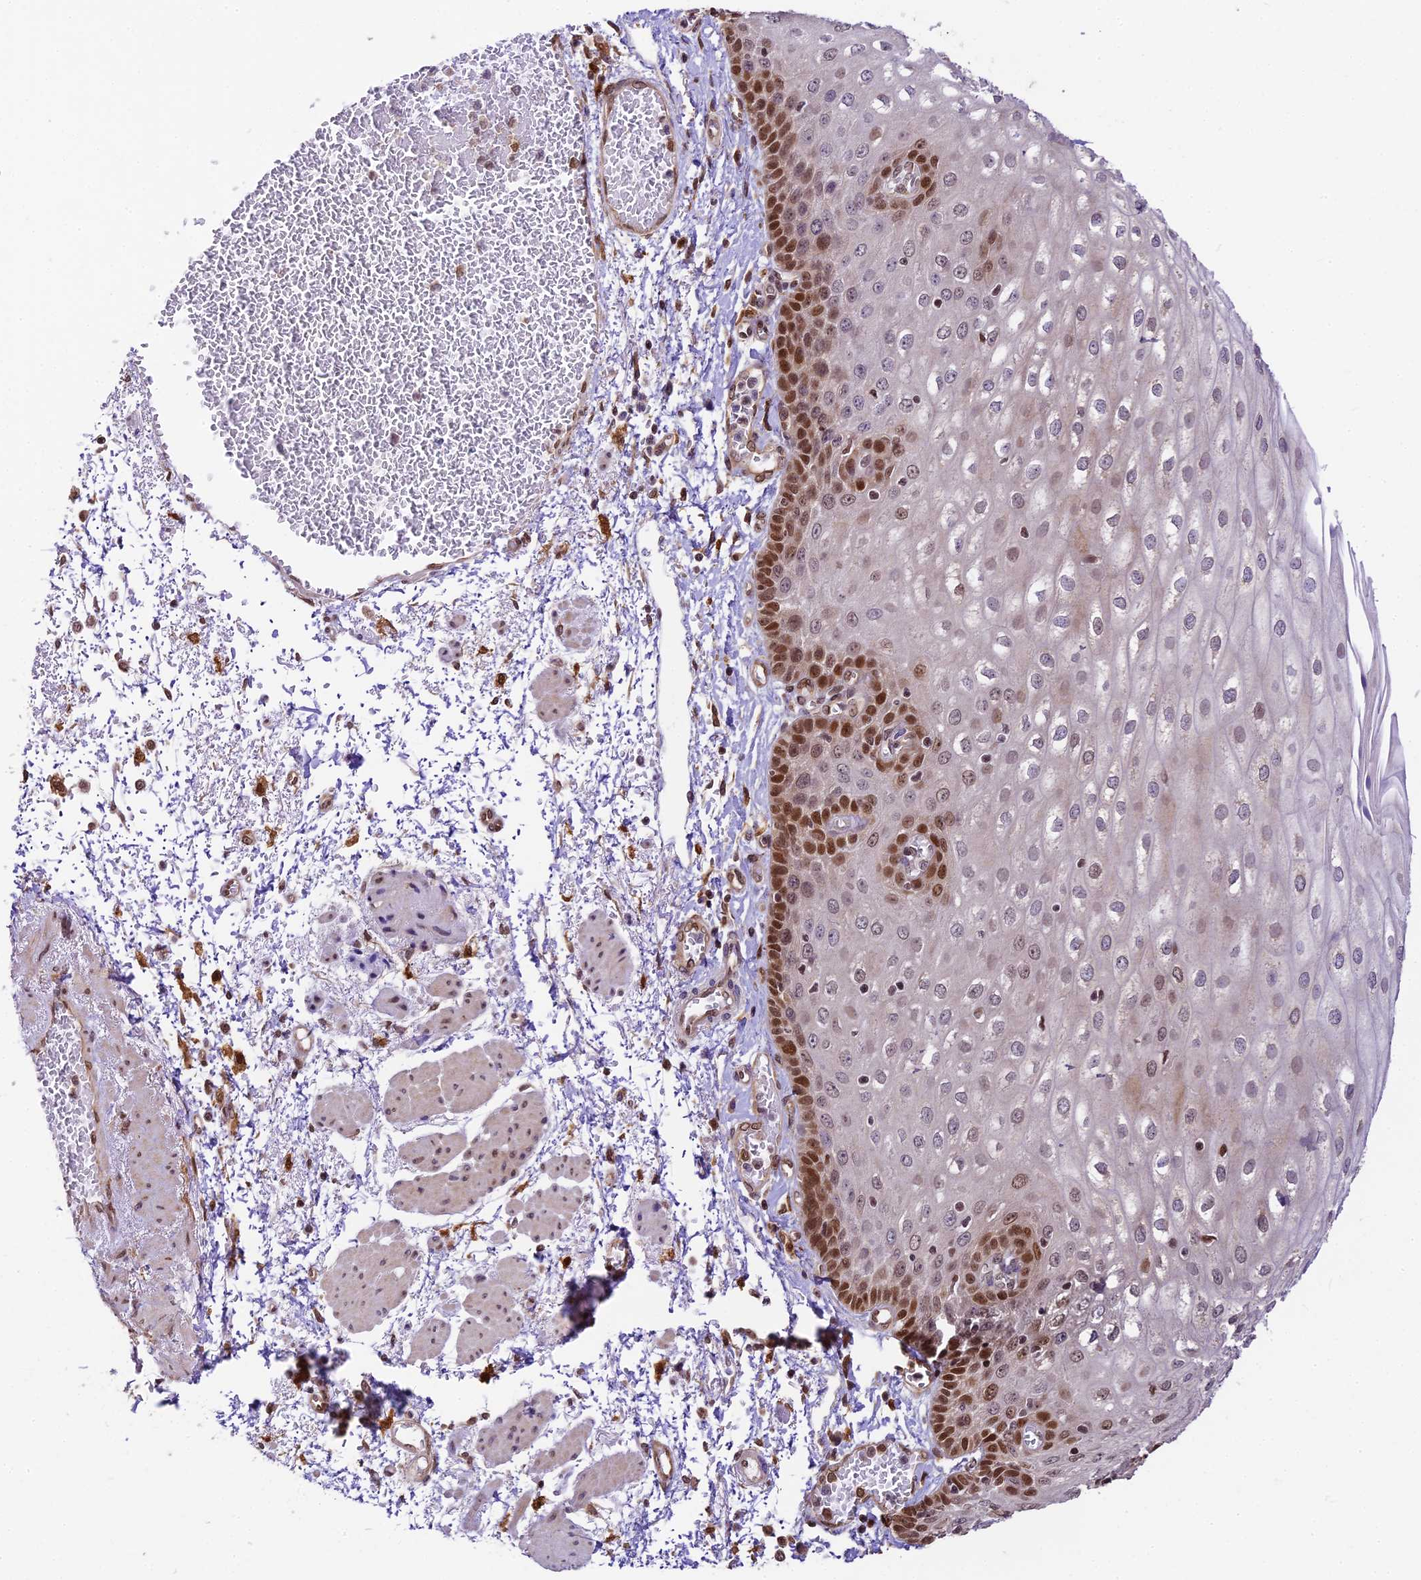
{"staining": {"intensity": "strong", "quantity": "<25%", "location": "cytoplasmic/membranous"}, "tissue": "esophagus", "cell_type": "Squamous epithelial cells", "image_type": "normal", "snomed": [{"axis": "morphology", "description": "Normal tissue, NOS"}, {"axis": "topography", "description": "Esophagus"}], "caption": "Protein expression analysis of unremarkable human esophagus reveals strong cytoplasmic/membranous expression in about <25% of squamous epithelial cells. Immunohistochemistry stains the protein in brown and the nuclei are stained blue.", "gene": "TRIM22", "patient": {"sex": "male", "age": 81}}